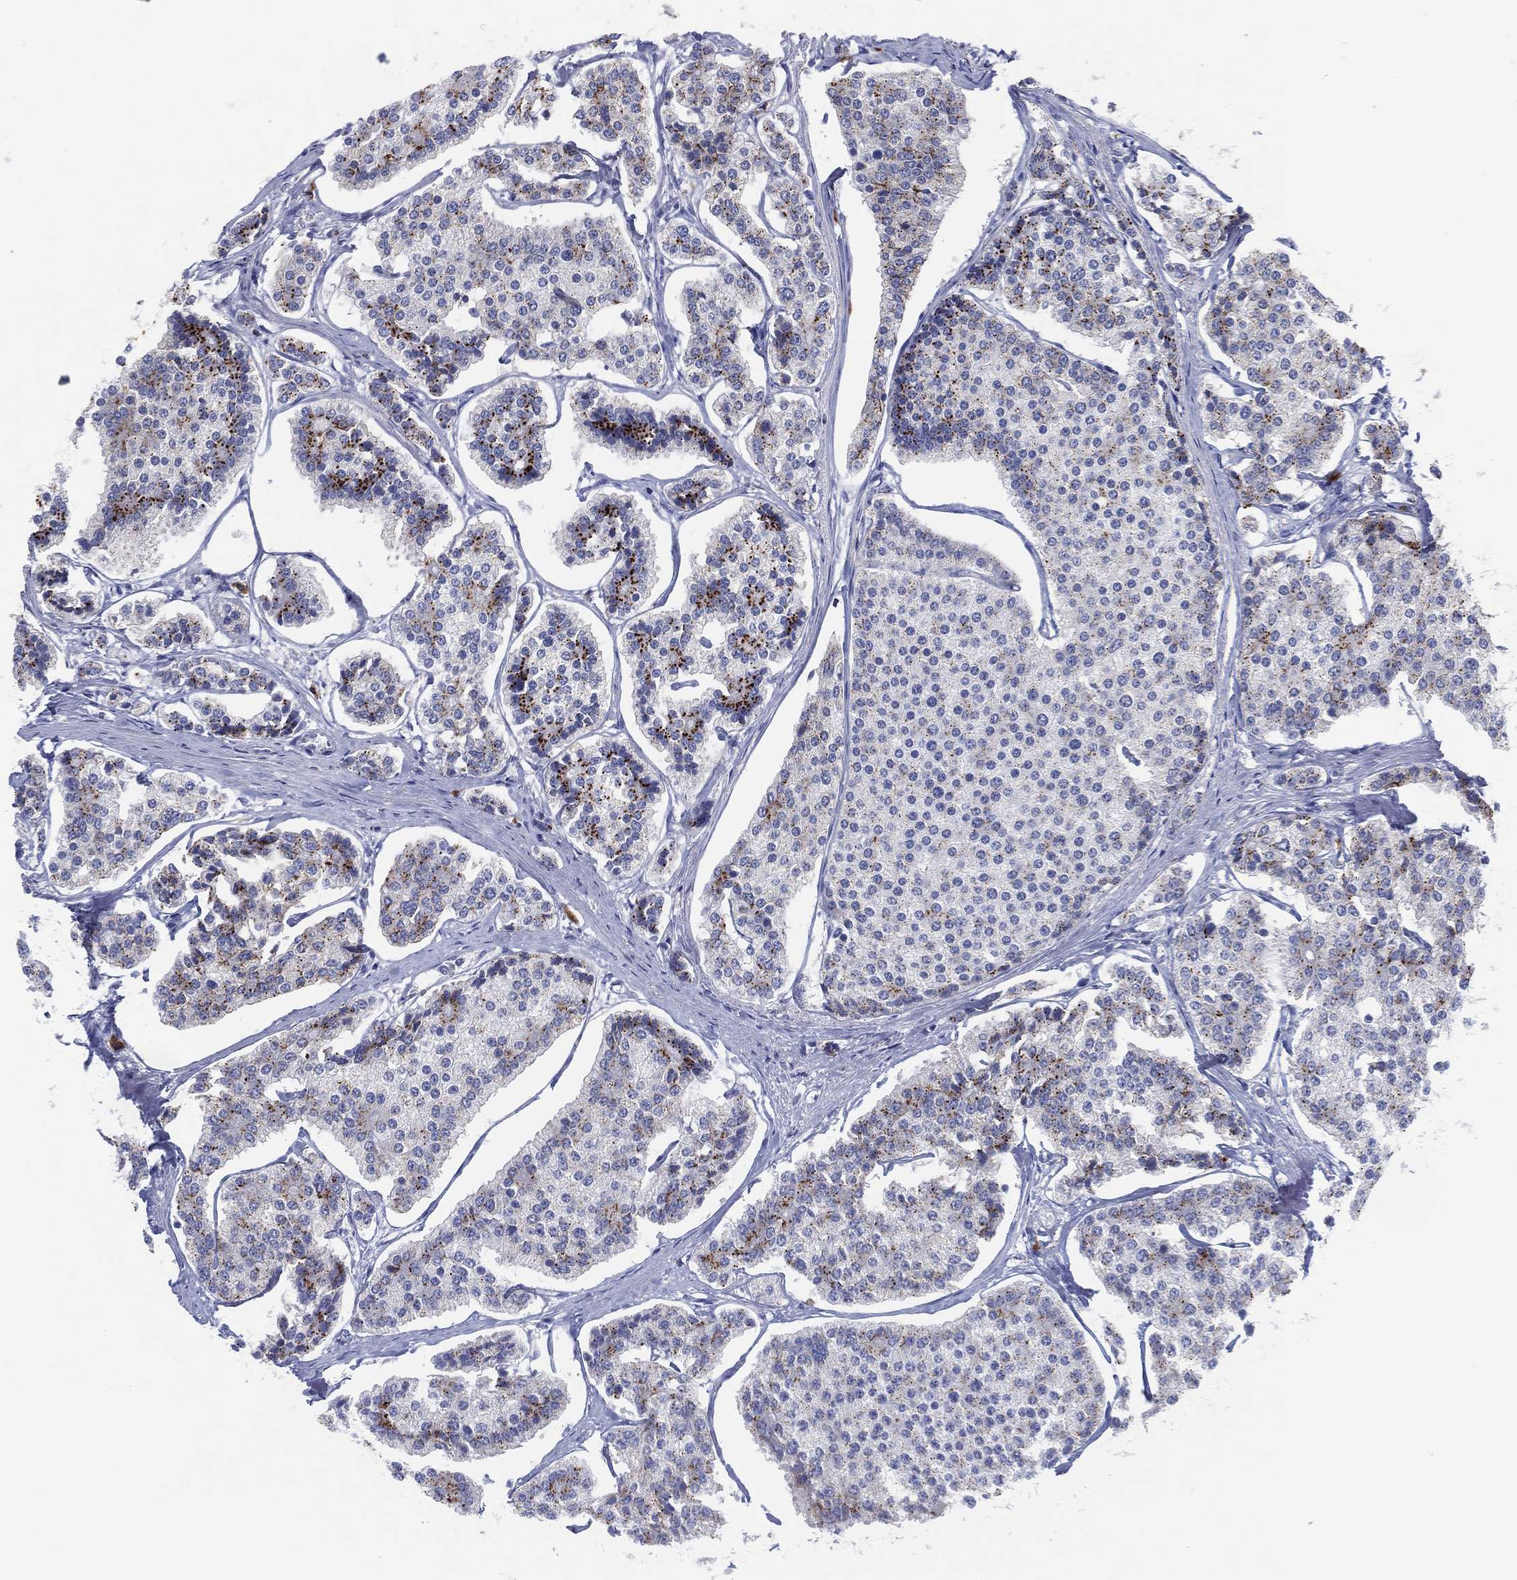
{"staining": {"intensity": "weak", "quantity": "25%-75%", "location": "cytoplasmic/membranous"}, "tissue": "carcinoid", "cell_type": "Tumor cells", "image_type": "cancer", "snomed": [{"axis": "morphology", "description": "Carcinoid, malignant, NOS"}, {"axis": "topography", "description": "Small intestine"}], "caption": "Protein analysis of carcinoid tissue demonstrates weak cytoplasmic/membranous positivity in about 25%-75% of tumor cells.", "gene": "GALNS", "patient": {"sex": "female", "age": 65}}